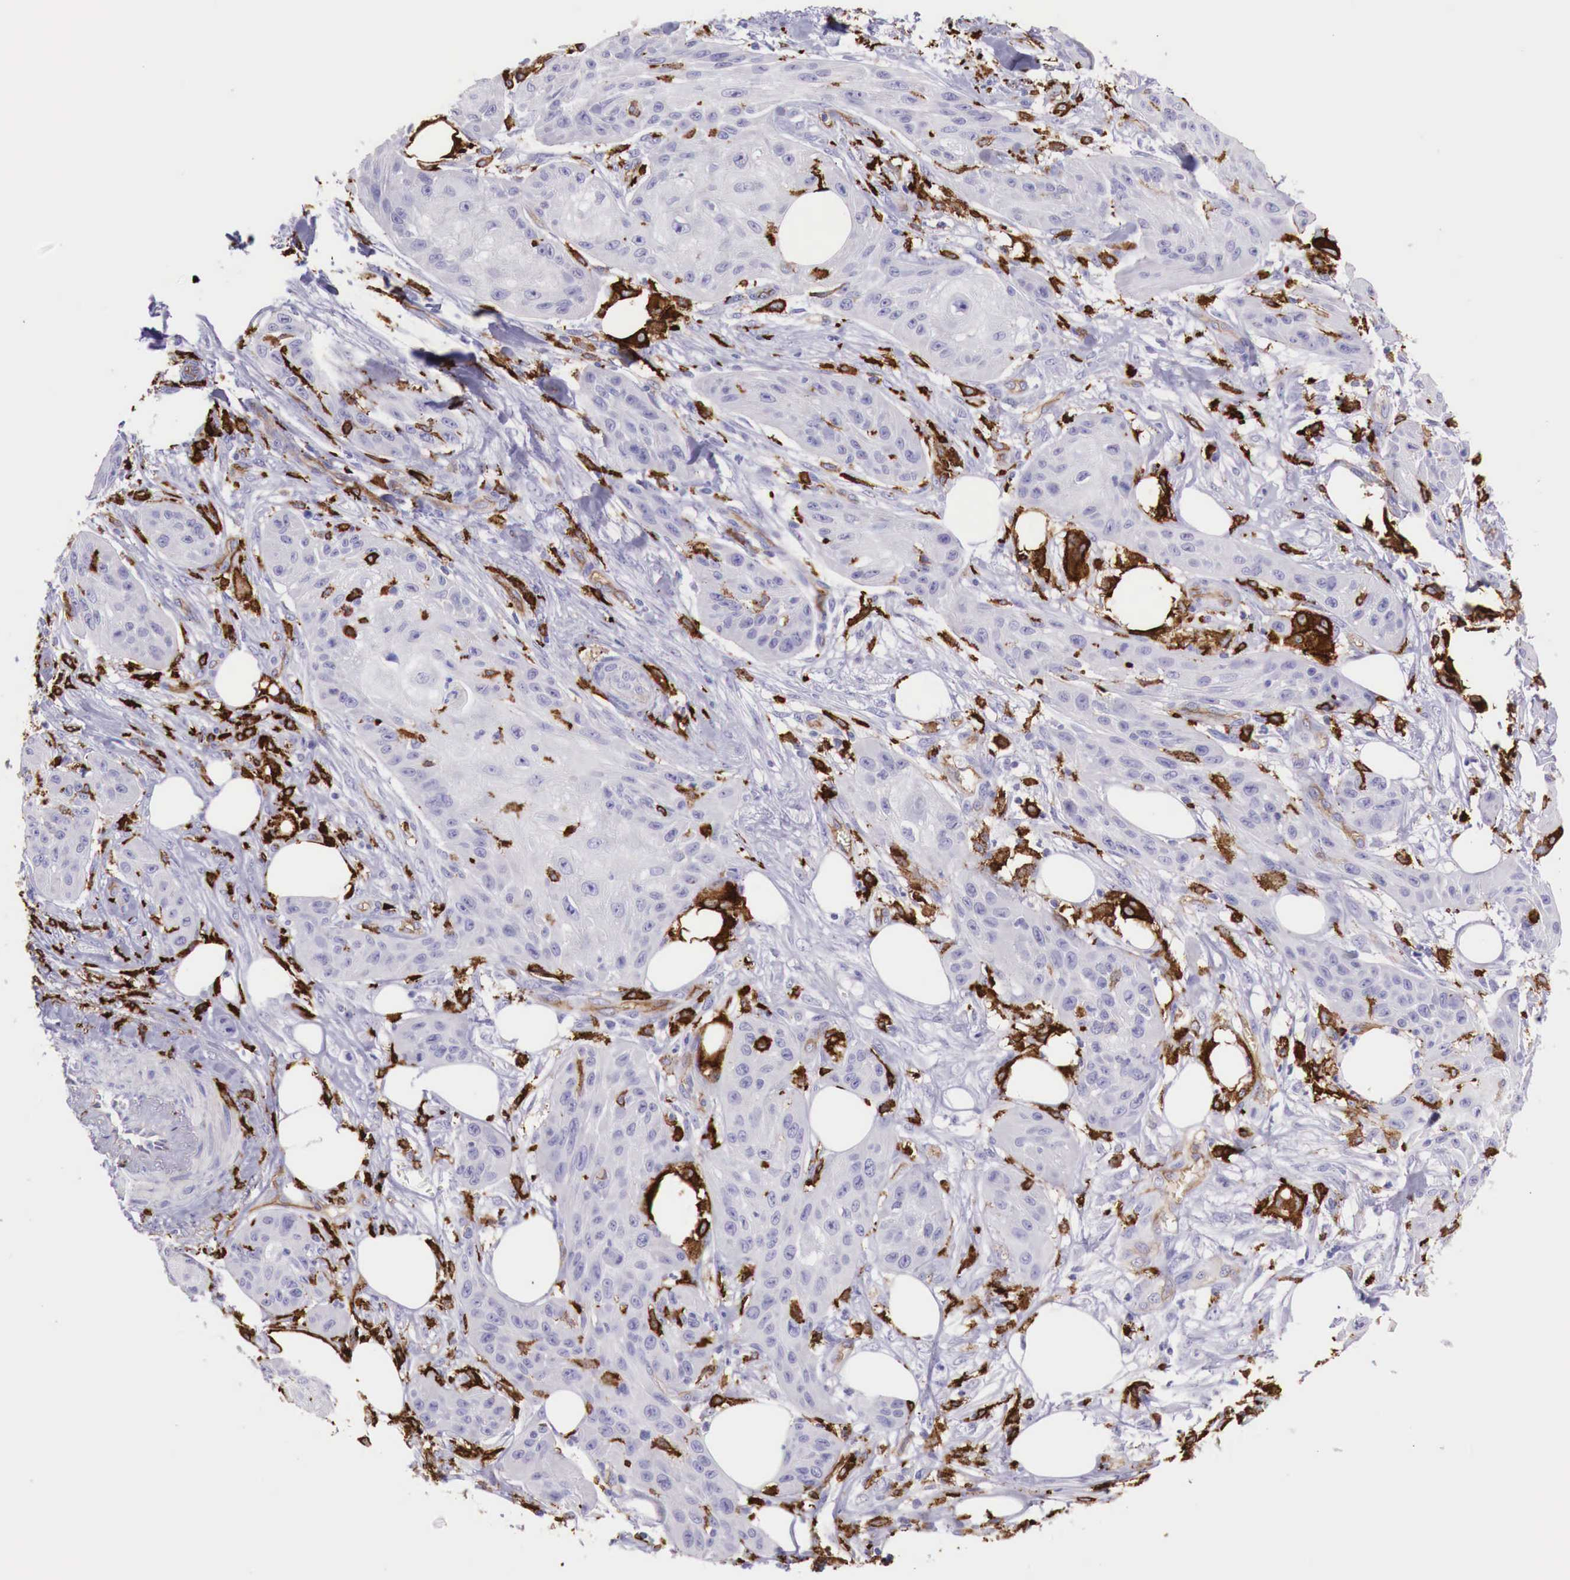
{"staining": {"intensity": "negative", "quantity": "none", "location": "none"}, "tissue": "skin cancer", "cell_type": "Tumor cells", "image_type": "cancer", "snomed": [{"axis": "morphology", "description": "Squamous cell carcinoma, NOS"}, {"axis": "topography", "description": "Skin"}], "caption": "An immunohistochemistry photomicrograph of skin squamous cell carcinoma is shown. There is no staining in tumor cells of skin squamous cell carcinoma. Brightfield microscopy of immunohistochemistry (IHC) stained with DAB (brown) and hematoxylin (blue), captured at high magnification.", "gene": "MSR1", "patient": {"sex": "female", "age": 88}}